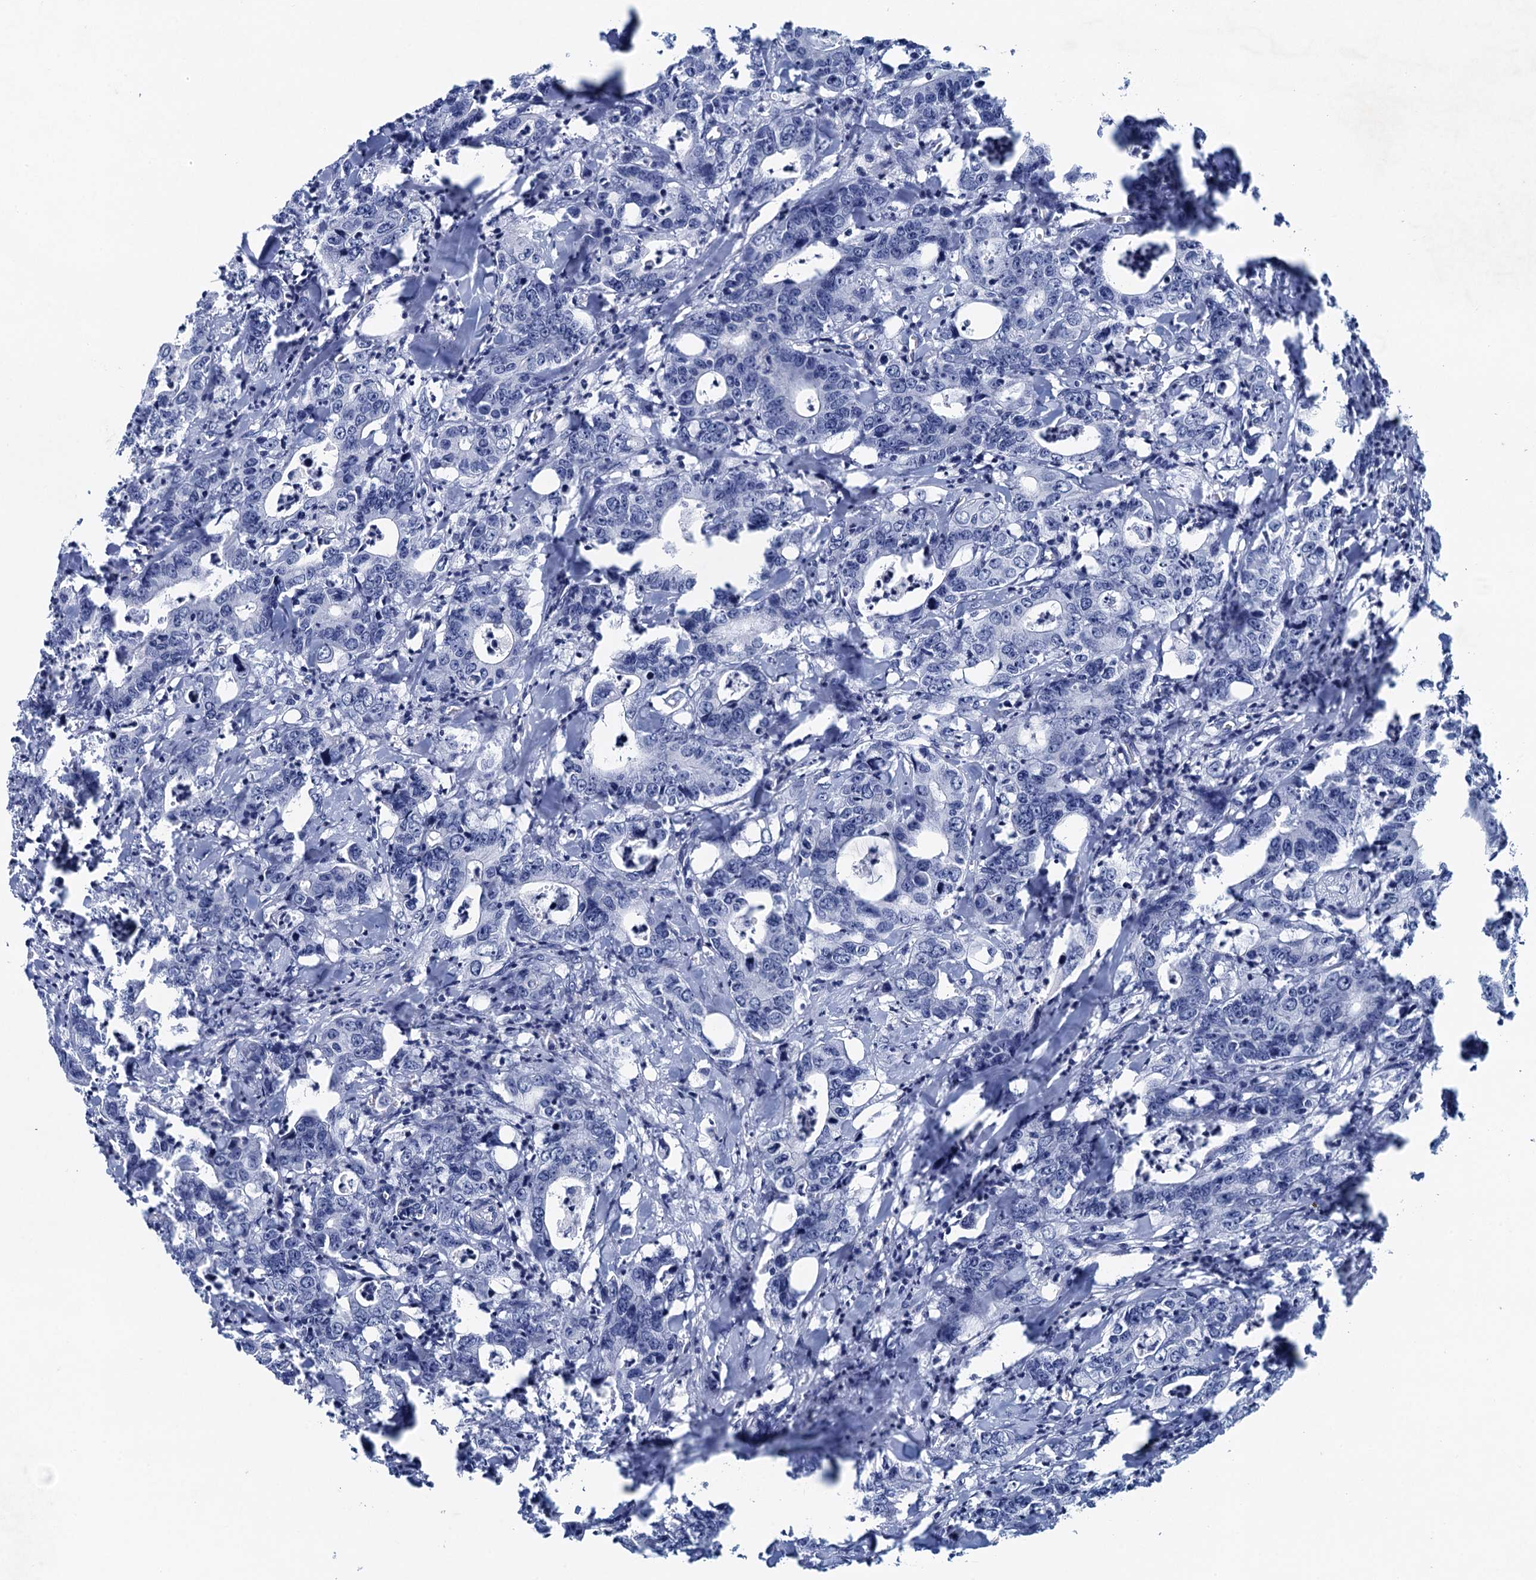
{"staining": {"intensity": "negative", "quantity": "none", "location": "none"}, "tissue": "colorectal cancer", "cell_type": "Tumor cells", "image_type": "cancer", "snomed": [{"axis": "morphology", "description": "Adenocarcinoma, NOS"}, {"axis": "topography", "description": "Colon"}], "caption": "Immunohistochemistry (IHC) of human colorectal adenocarcinoma reveals no positivity in tumor cells.", "gene": "HAPSTR1", "patient": {"sex": "female", "age": 75}}